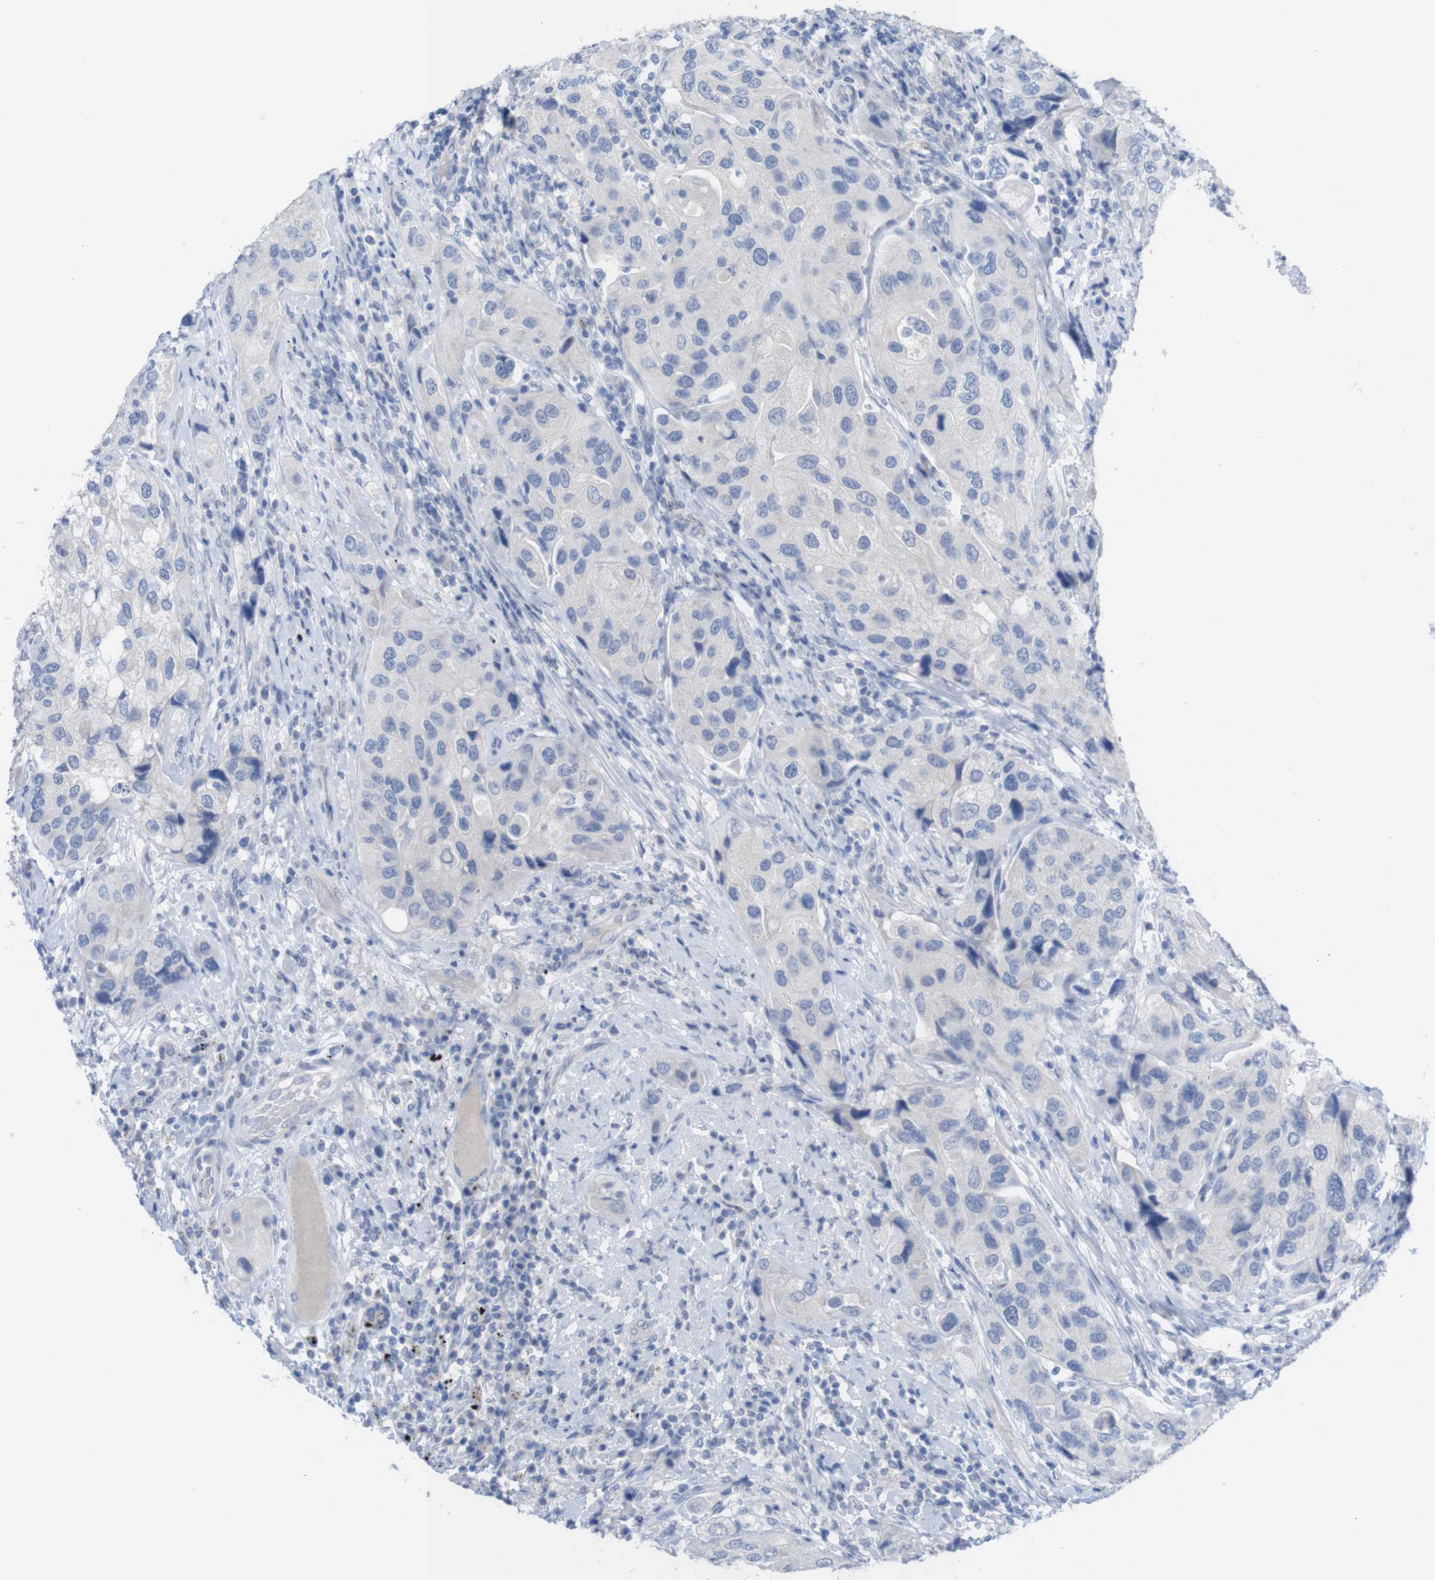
{"staining": {"intensity": "negative", "quantity": "none", "location": "none"}, "tissue": "urothelial cancer", "cell_type": "Tumor cells", "image_type": "cancer", "snomed": [{"axis": "morphology", "description": "Urothelial carcinoma, High grade"}, {"axis": "topography", "description": "Urinary bladder"}], "caption": "Image shows no protein staining in tumor cells of urothelial cancer tissue.", "gene": "PNMA1", "patient": {"sex": "female", "age": 64}}